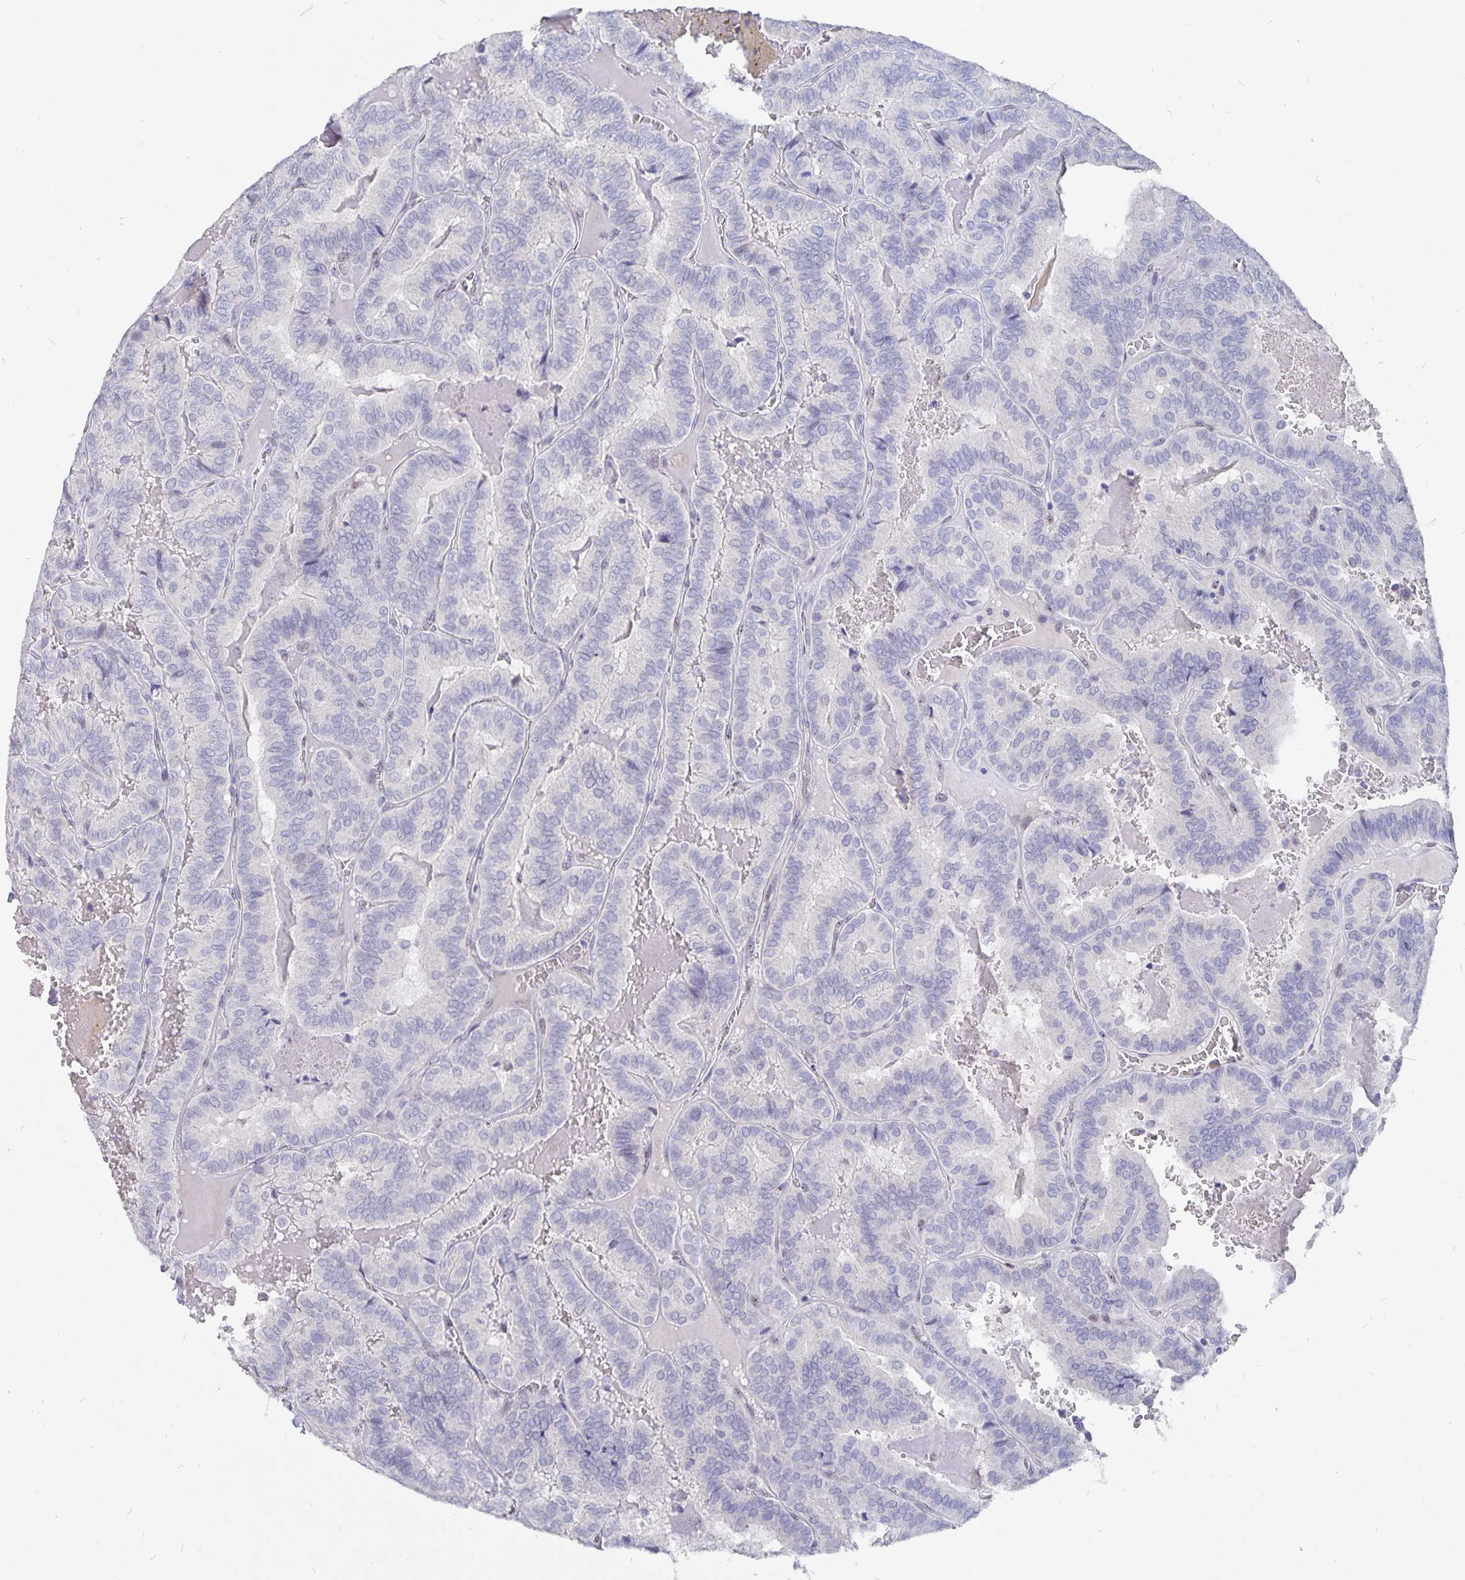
{"staining": {"intensity": "negative", "quantity": "none", "location": "none"}, "tissue": "thyroid cancer", "cell_type": "Tumor cells", "image_type": "cancer", "snomed": [{"axis": "morphology", "description": "Papillary adenocarcinoma, NOS"}, {"axis": "topography", "description": "Thyroid gland"}], "caption": "Human thyroid cancer stained for a protein using immunohistochemistry displays no positivity in tumor cells.", "gene": "SMOC1", "patient": {"sex": "female", "age": 75}}